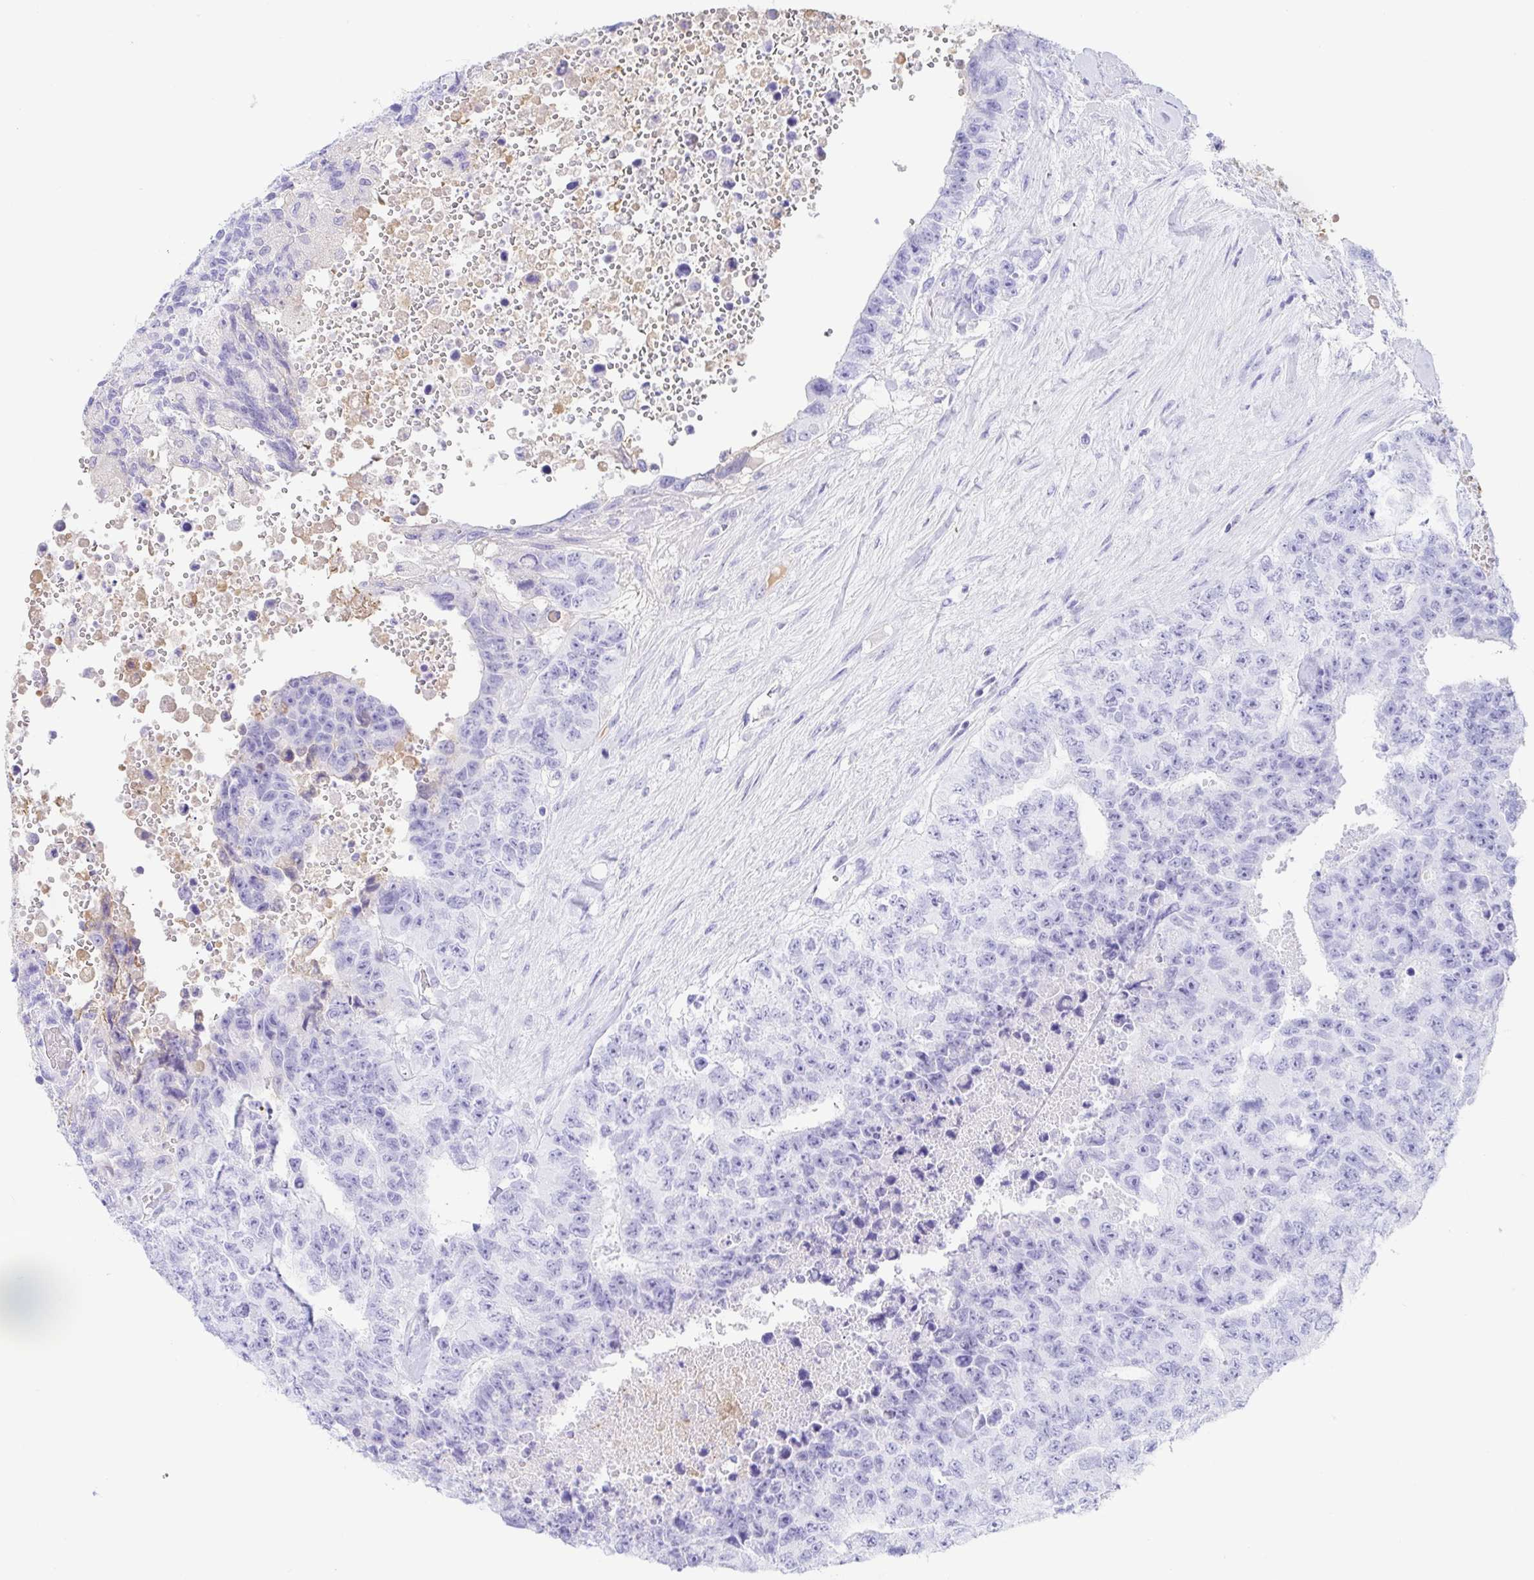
{"staining": {"intensity": "negative", "quantity": "none", "location": "none"}, "tissue": "testis cancer", "cell_type": "Tumor cells", "image_type": "cancer", "snomed": [{"axis": "morphology", "description": "Carcinoma, Embryonal, NOS"}, {"axis": "topography", "description": "Testis"}], "caption": "There is no significant staining in tumor cells of testis cancer (embryonal carcinoma).", "gene": "GKN1", "patient": {"sex": "male", "age": 24}}